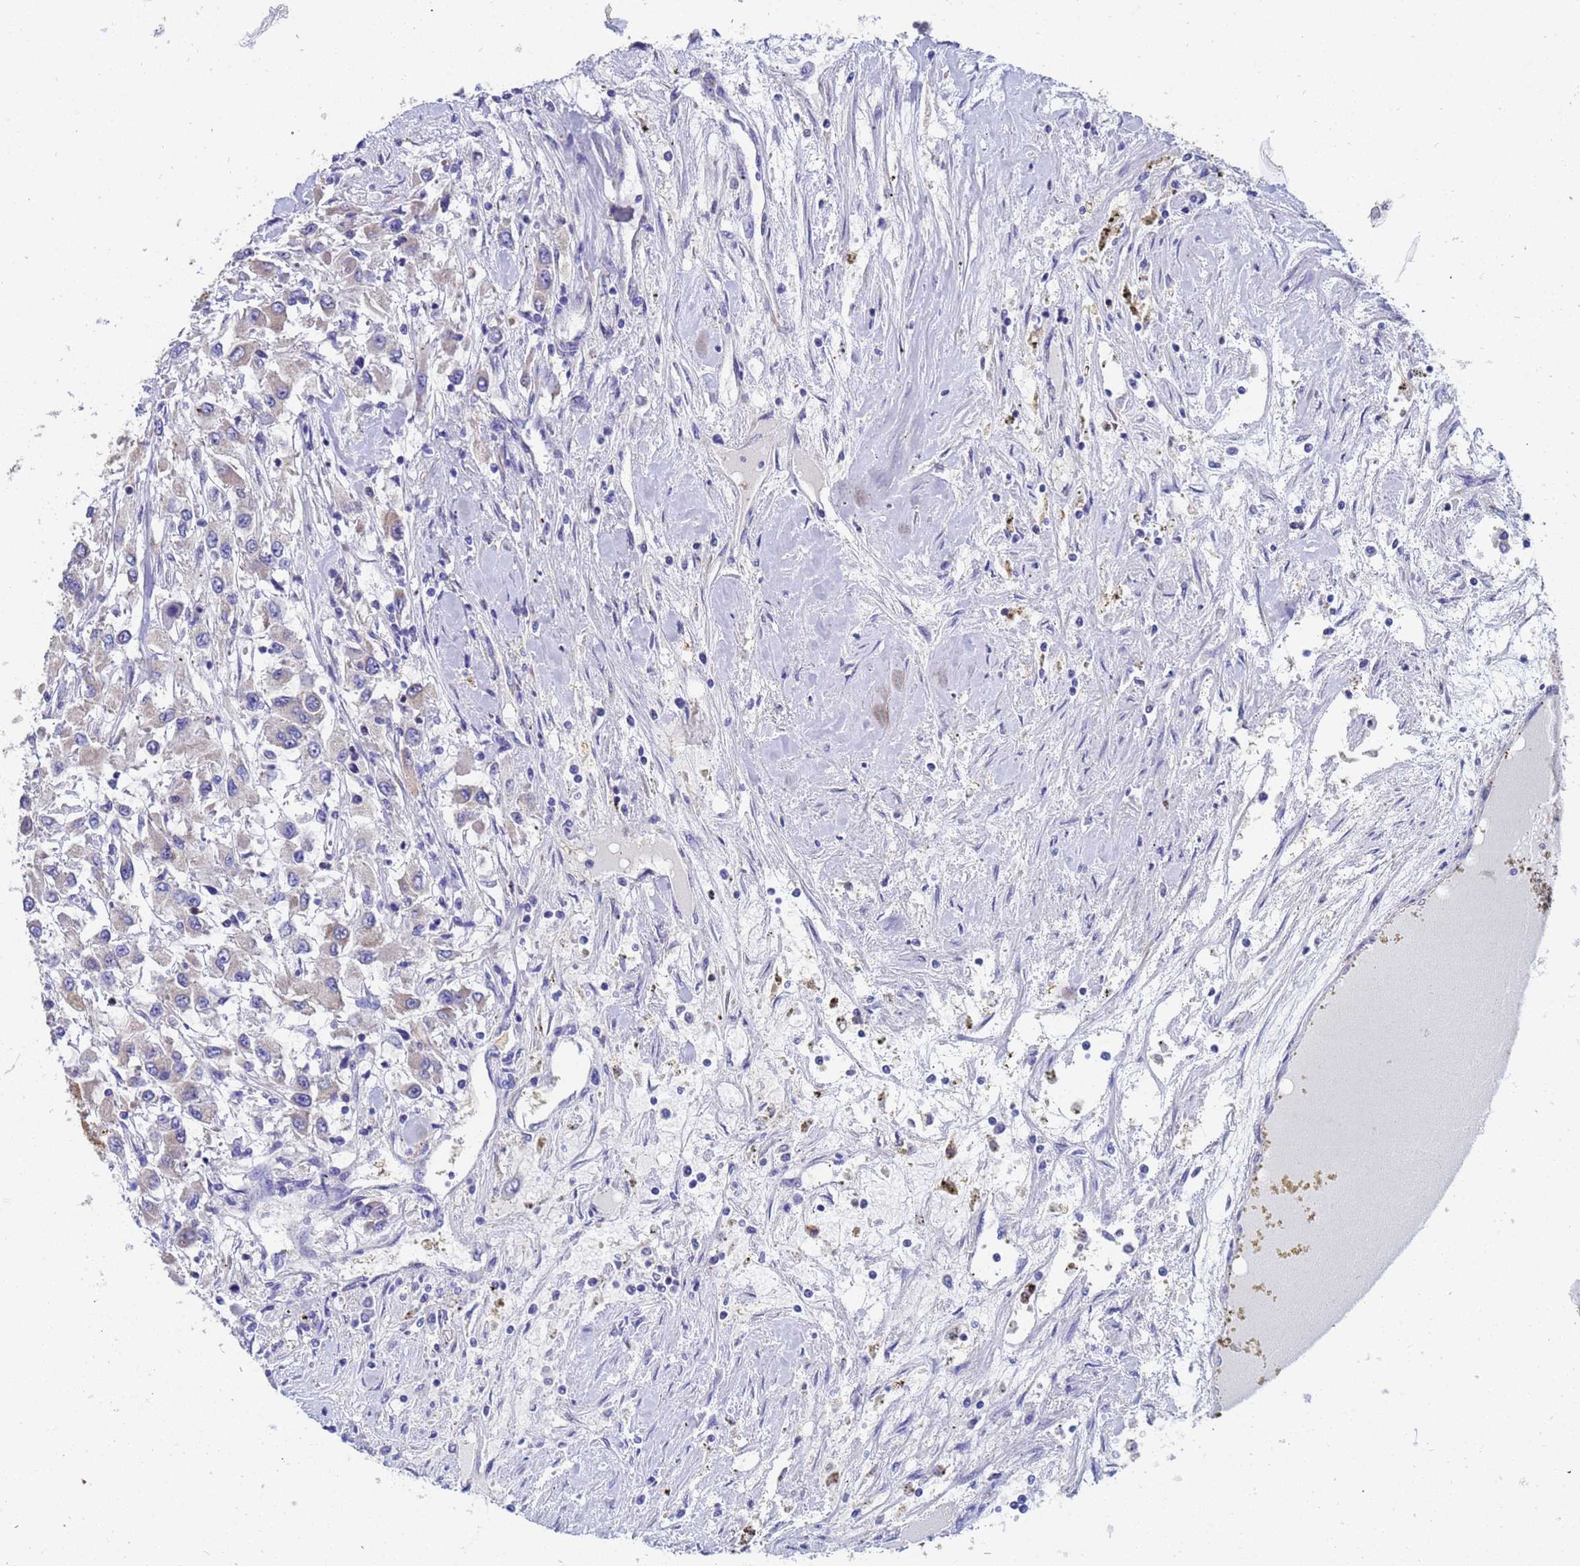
{"staining": {"intensity": "negative", "quantity": "none", "location": "none"}, "tissue": "renal cancer", "cell_type": "Tumor cells", "image_type": "cancer", "snomed": [{"axis": "morphology", "description": "Adenocarcinoma, NOS"}, {"axis": "topography", "description": "Kidney"}], "caption": "IHC photomicrograph of renal adenocarcinoma stained for a protein (brown), which reveals no expression in tumor cells.", "gene": "TTLL11", "patient": {"sex": "female", "age": 67}}